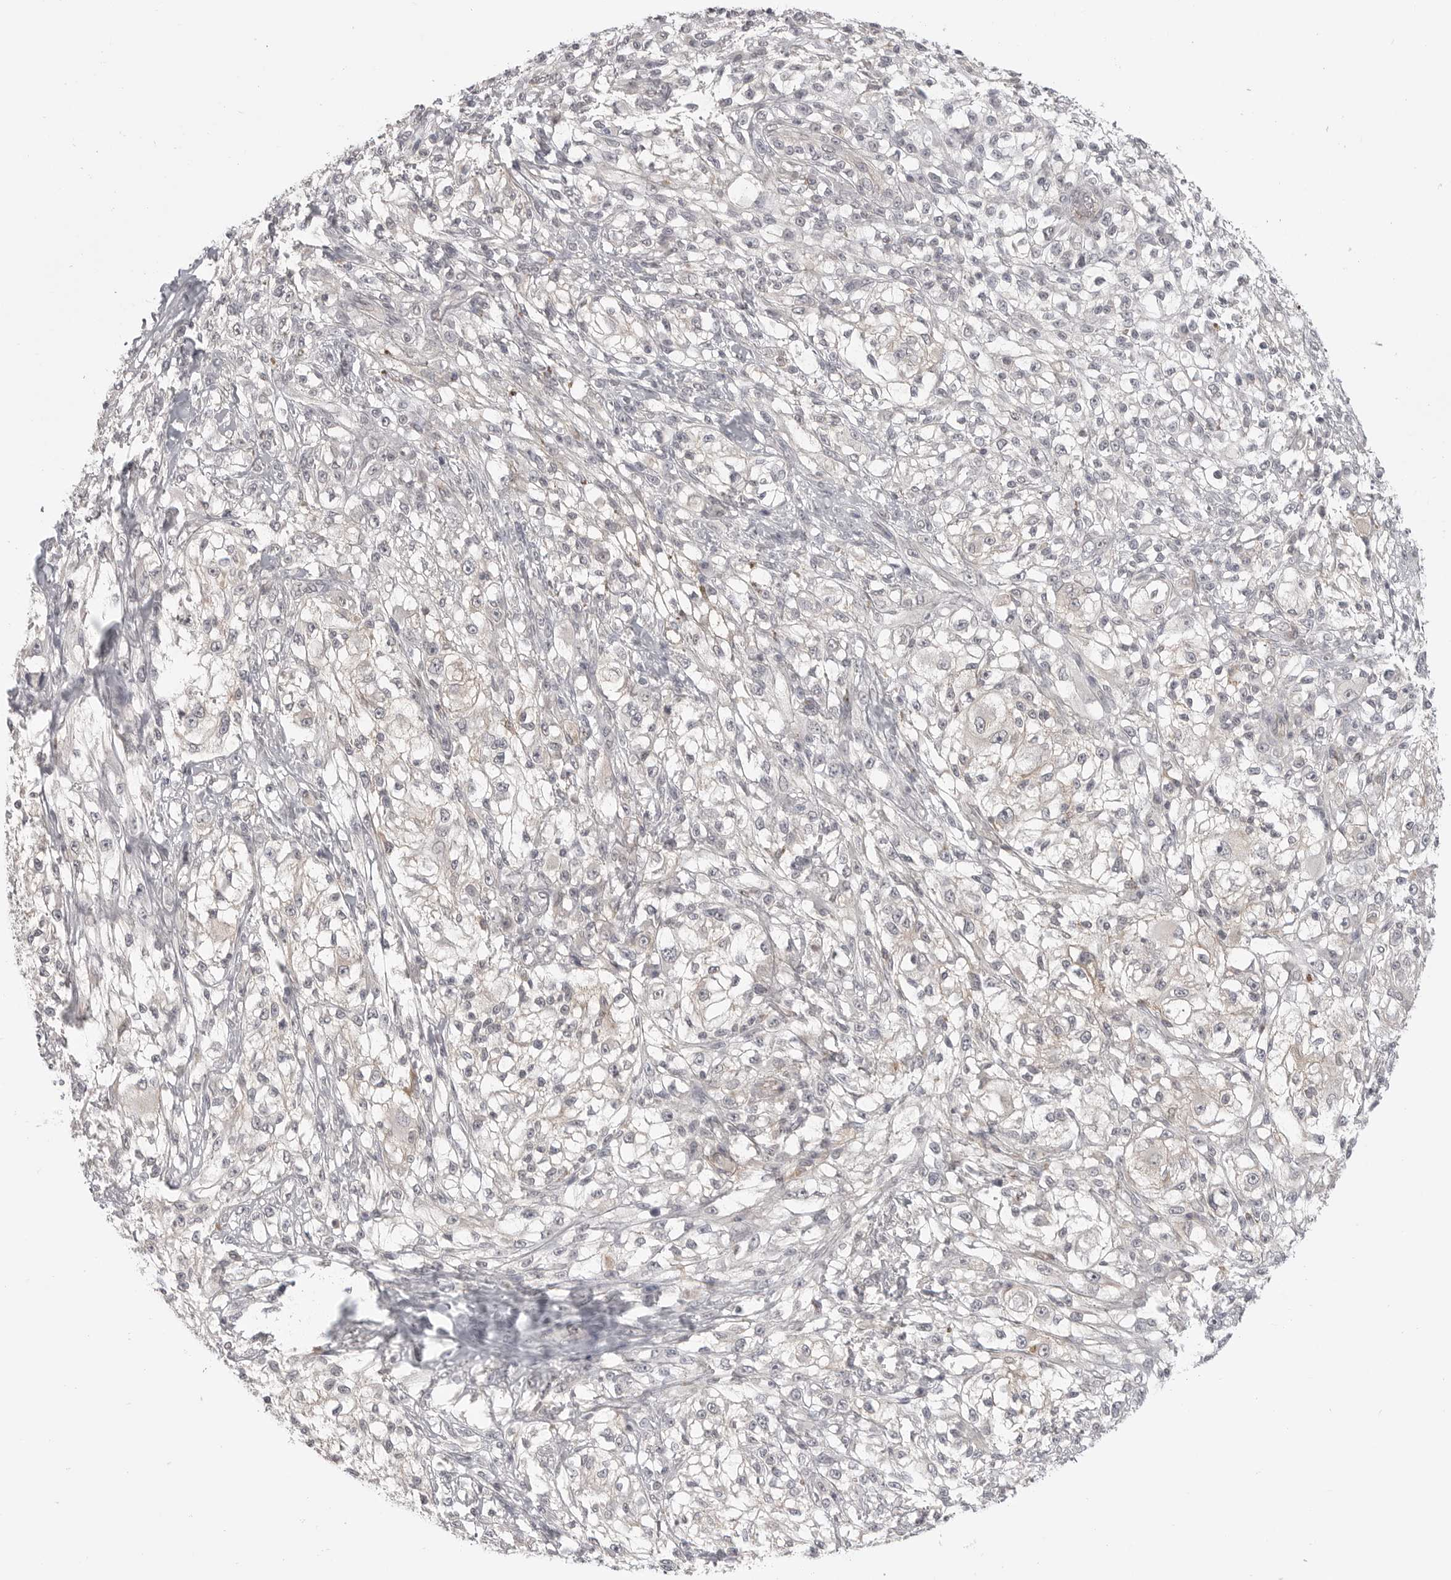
{"staining": {"intensity": "negative", "quantity": "none", "location": "none"}, "tissue": "melanoma", "cell_type": "Tumor cells", "image_type": "cancer", "snomed": [{"axis": "morphology", "description": "Malignant melanoma, NOS"}, {"axis": "topography", "description": "Skin of head"}], "caption": "This image is of malignant melanoma stained with immunohistochemistry (IHC) to label a protein in brown with the nuclei are counter-stained blue. There is no expression in tumor cells.", "gene": "IFNGR1", "patient": {"sex": "male", "age": 83}}